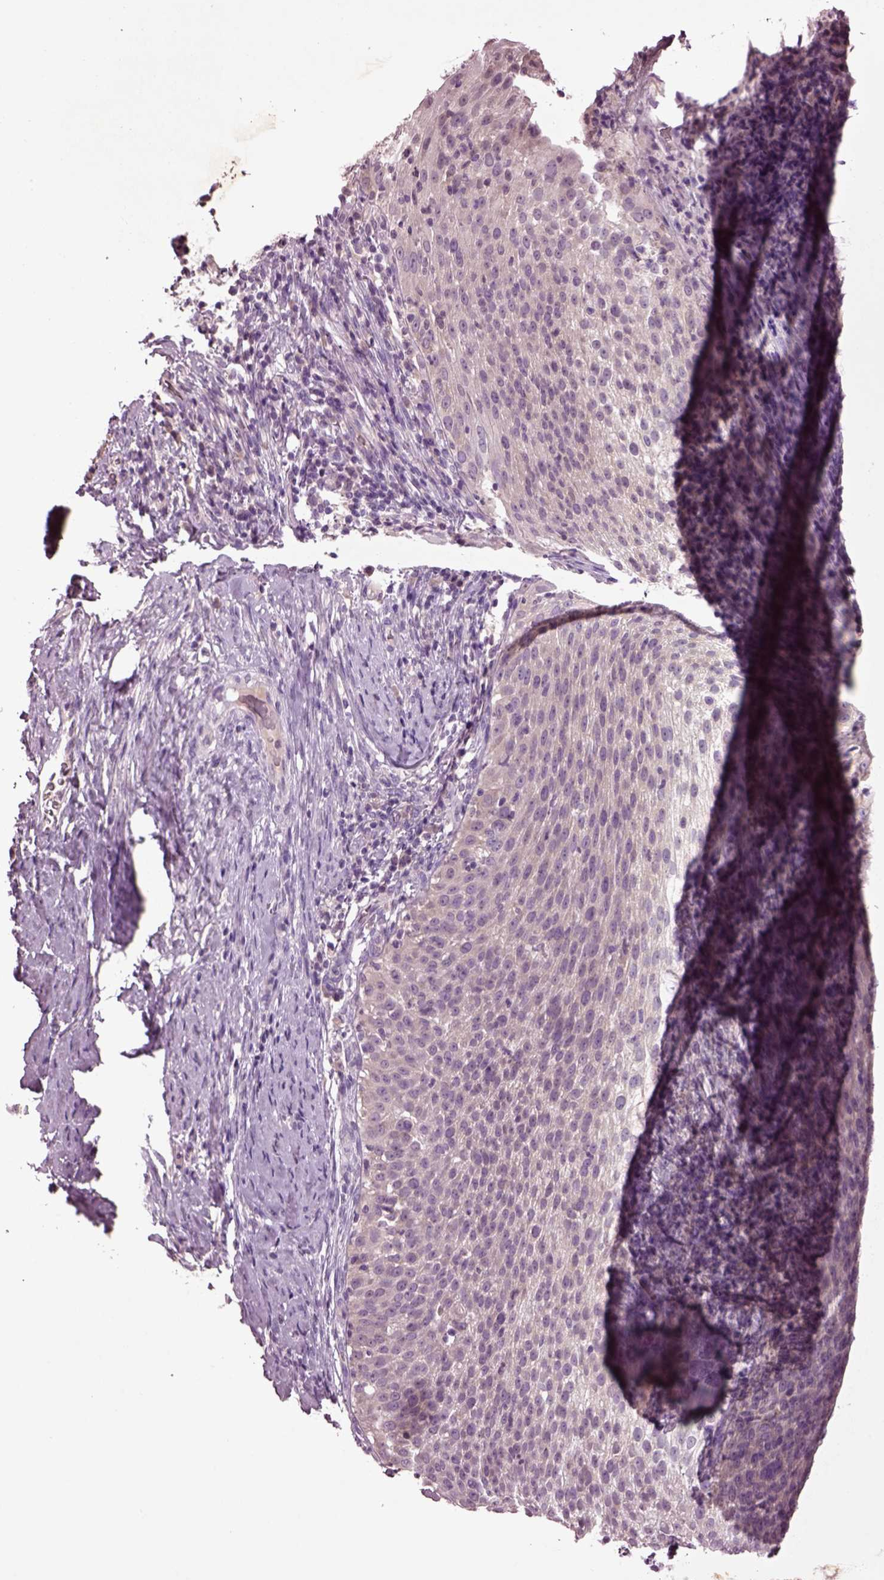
{"staining": {"intensity": "negative", "quantity": "none", "location": "none"}, "tissue": "cervical cancer", "cell_type": "Tumor cells", "image_type": "cancer", "snomed": [{"axis": "morphology", "description": "Squamous cell carcinoma, NOS"}, {"axis": "topography", "description": "Cervix"}], "caption": "Tumor cells are negative for brown protein staining in squamous cell carcinoma (cervical).", "gene": "CLPSL1", "patient": {"sex": "female", "age": 51}}